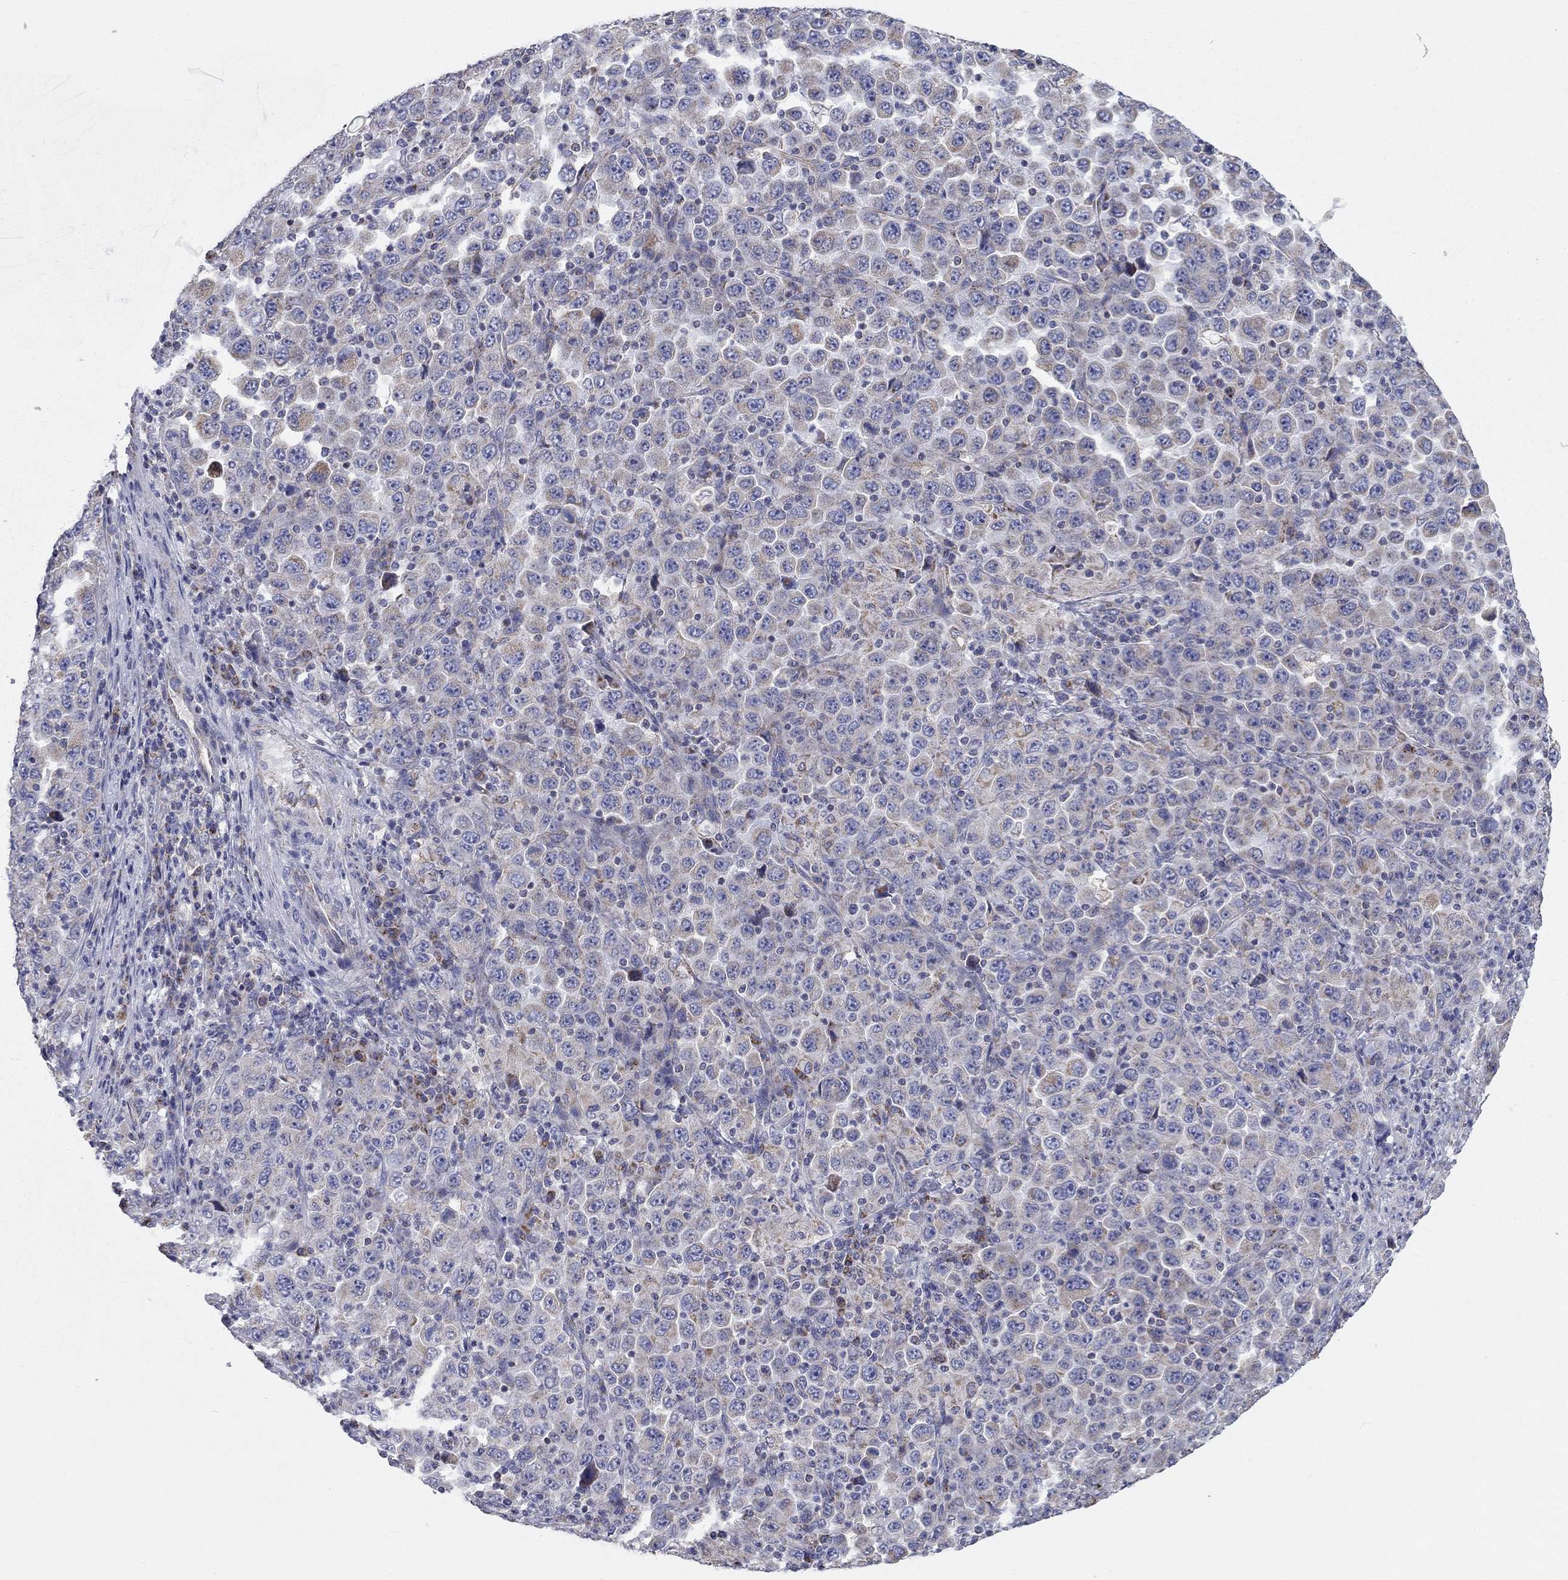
{"staining": {"intensity": "weak", "quantity": "<25%", "location": "cytoplasmic/membranous"}, "tissue": "stomach cancer", "cell_type": "Tumor cells", "image_type": "cancer", "snomed": [{"axis": "morphology", "description": "Normal tissue, NOS"}, {"axis": "morphology", "description": "Adenocarcinoma, NOS"}, {"axis": "topography", "description": "Stomach, upper"}, {"axis": "topography", "description": "Stomach"}], "caption": "Human adenocarcinoma (stomach) stained for a protein using immunohistochemistry (IHC) shows no expression in tumor cells.", "gene": "RCAN1", "patient": {"sex": "male", "age": 59}}